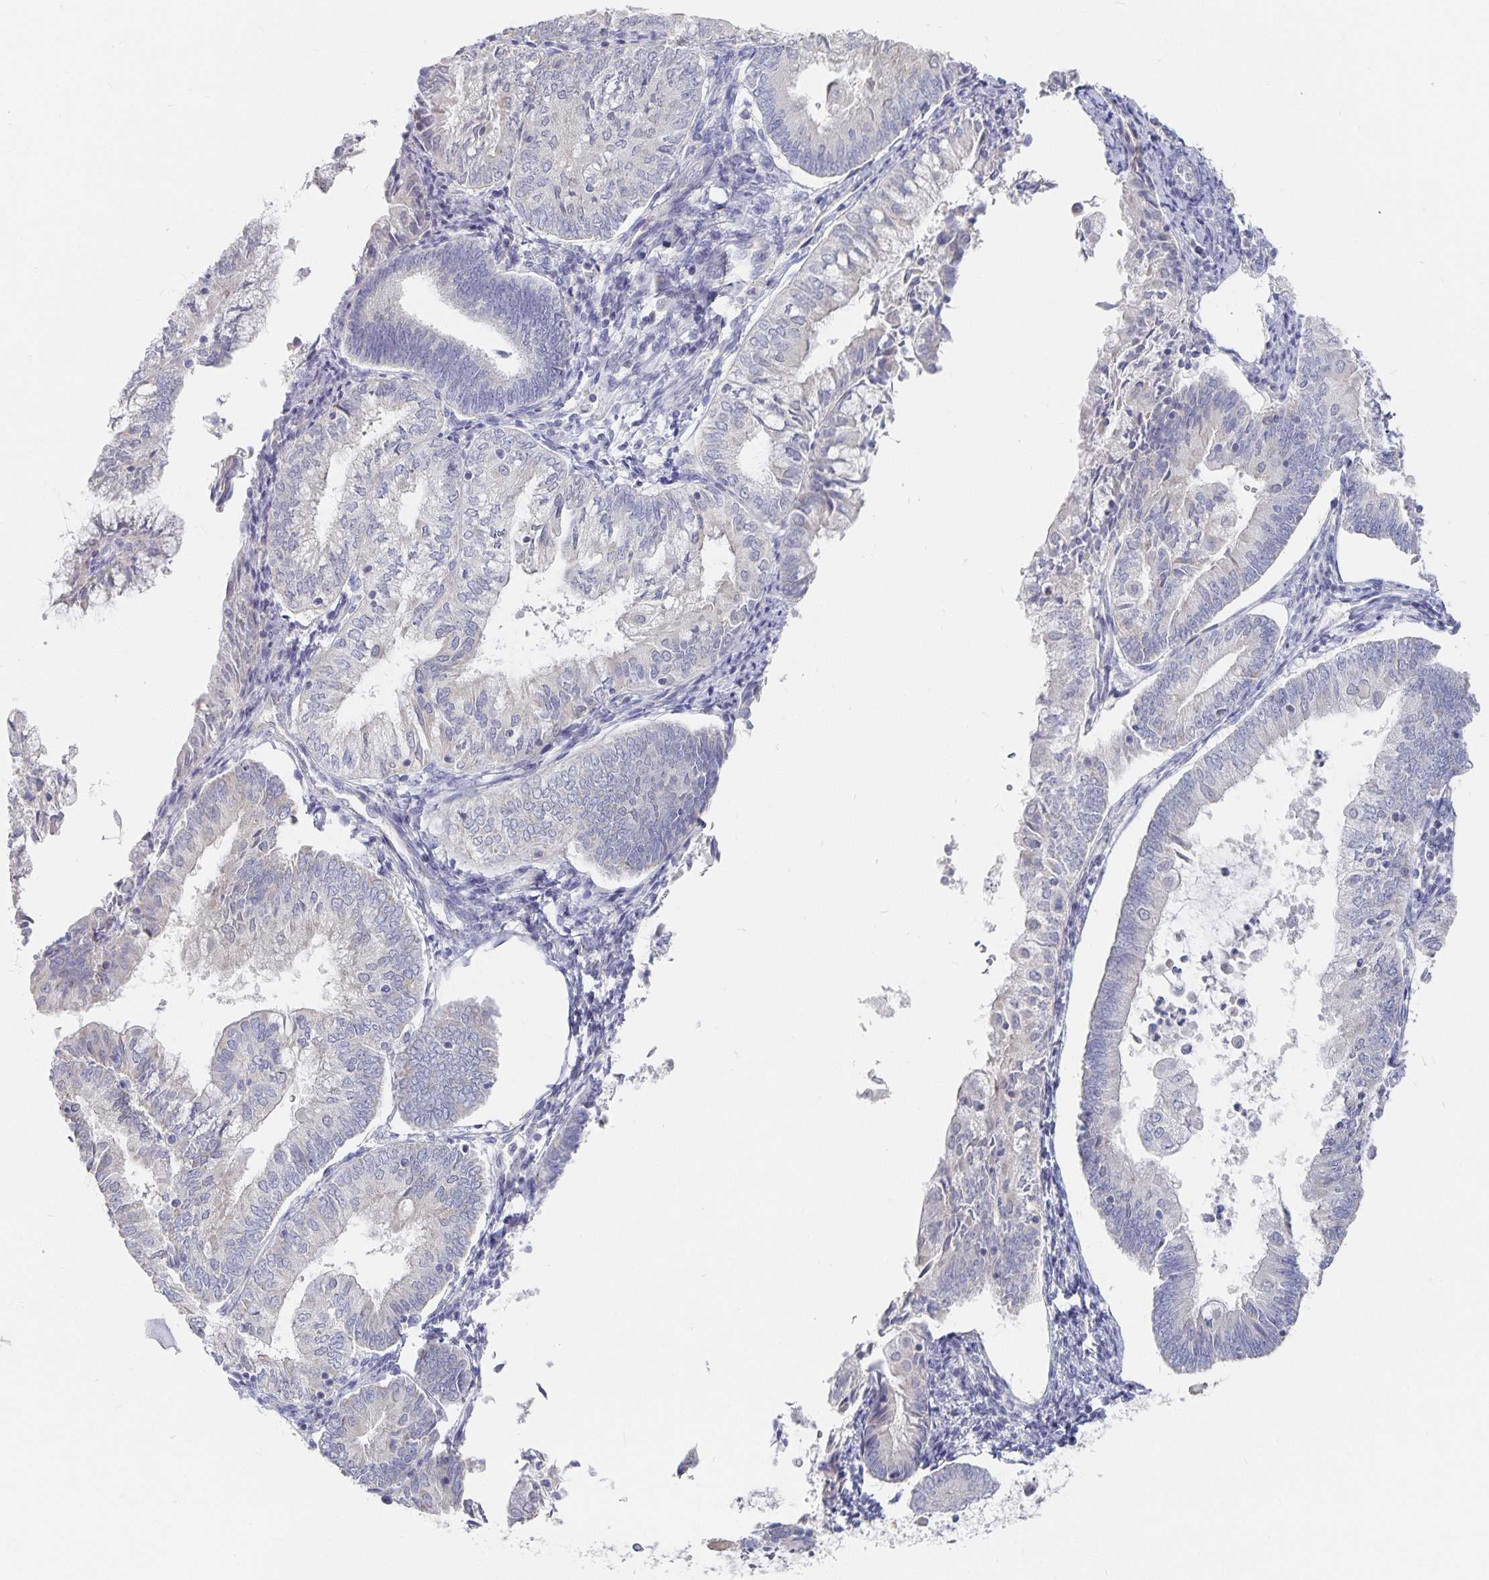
{"staining": {"intensity": "negative", "quantity": "none", "location": "none"}, "tissue": "endometrial cancer", "cell_type": "Tumor cells", "image_type": "cancer", "snomed": [{"axis": "morphology", "description": "Adenocarcinoma, NOS"}, {"axis": "topography", "description": "Endometrium"}], "caption": "Immunohistochemistry histopathology image of human endometrial adenocarcinoma stained for a protein (brown), which shows no positivity in tumor cells.", "gene": "DNAH9", "patient": {"sex": "female", "age": 55}}